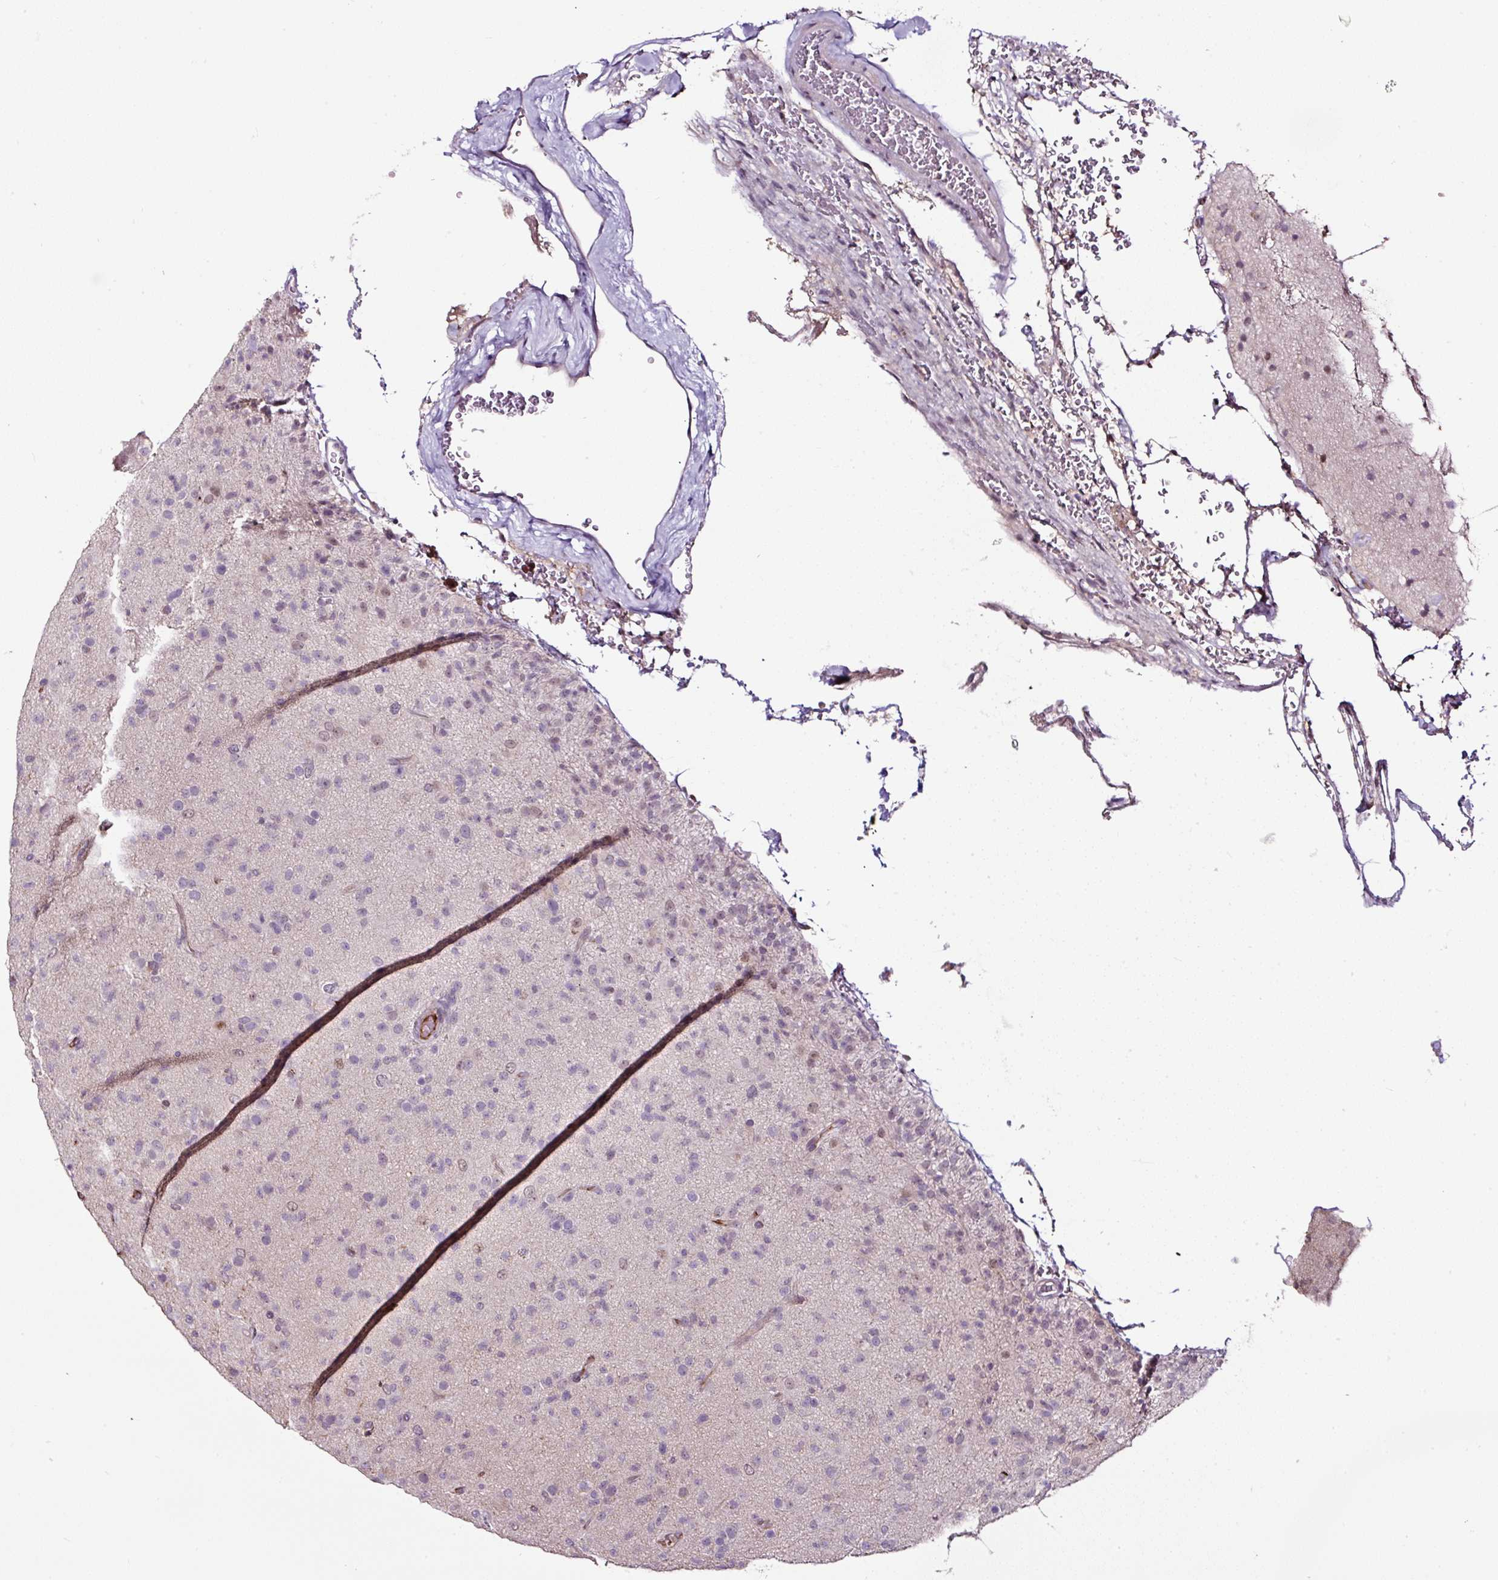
{"staining": {"intensity": "negative", "quantity": "none", "location": "none"}, "tissue": "glioma", "cell_type": "Tumor cells", "image_type": "cancer", "snomed": [{"axis": "morphology", "description": "Glioma, malignant, Low grade"}, {"axis": "topography", "description": "Brain"}], "caption": "Immunohistochemistry (IHC) histopathology image of malignant glioma (low-grade) stained for a protein (brown), which reveals no positivity in tumor cells.", "gene": "LRRC24", "patient": {"sex": "male", "age": 65}}